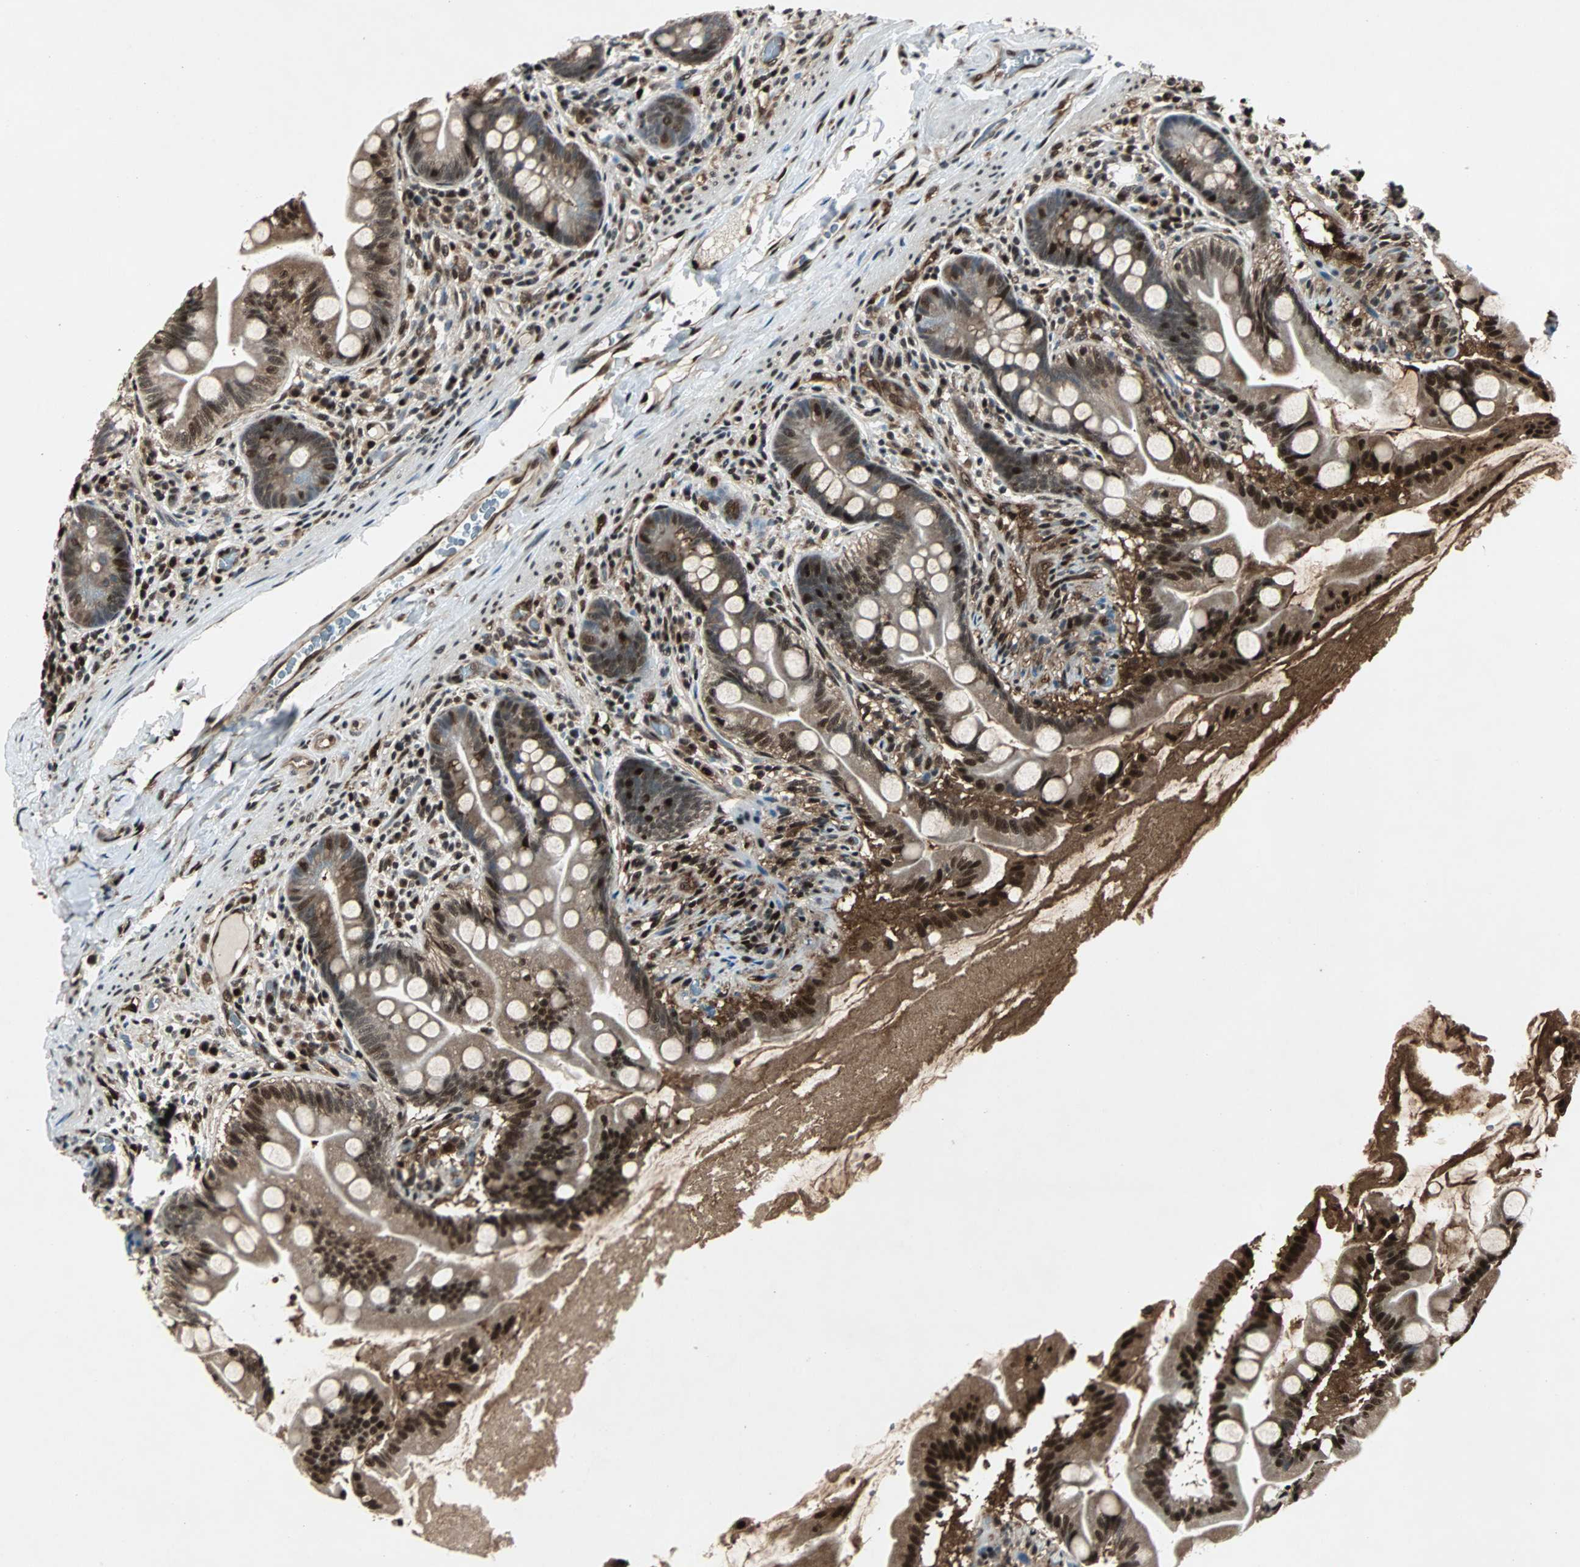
{"staining": {"intensity": "strong", "quantity": "25%-75%", "location": "cytoplasmic/membranous,nuclear"}, "tissue": "small intestine", "cell_type": "Glandular cells", "image_type": "normal", "snomed": [{"axis": "morphology", "description": "Normal tissue, NOS"}, {"axis": "topography", "description": "Small intestine"}], "caption": "Human small intestine stained for a protein (brown) exhibits strong cytoplasmic/membranous,nuclear positive staining in approximately 25%-75% of glandular cells.", "gene": "ACLY", "patient": {"sex": "female", "age": 56}}